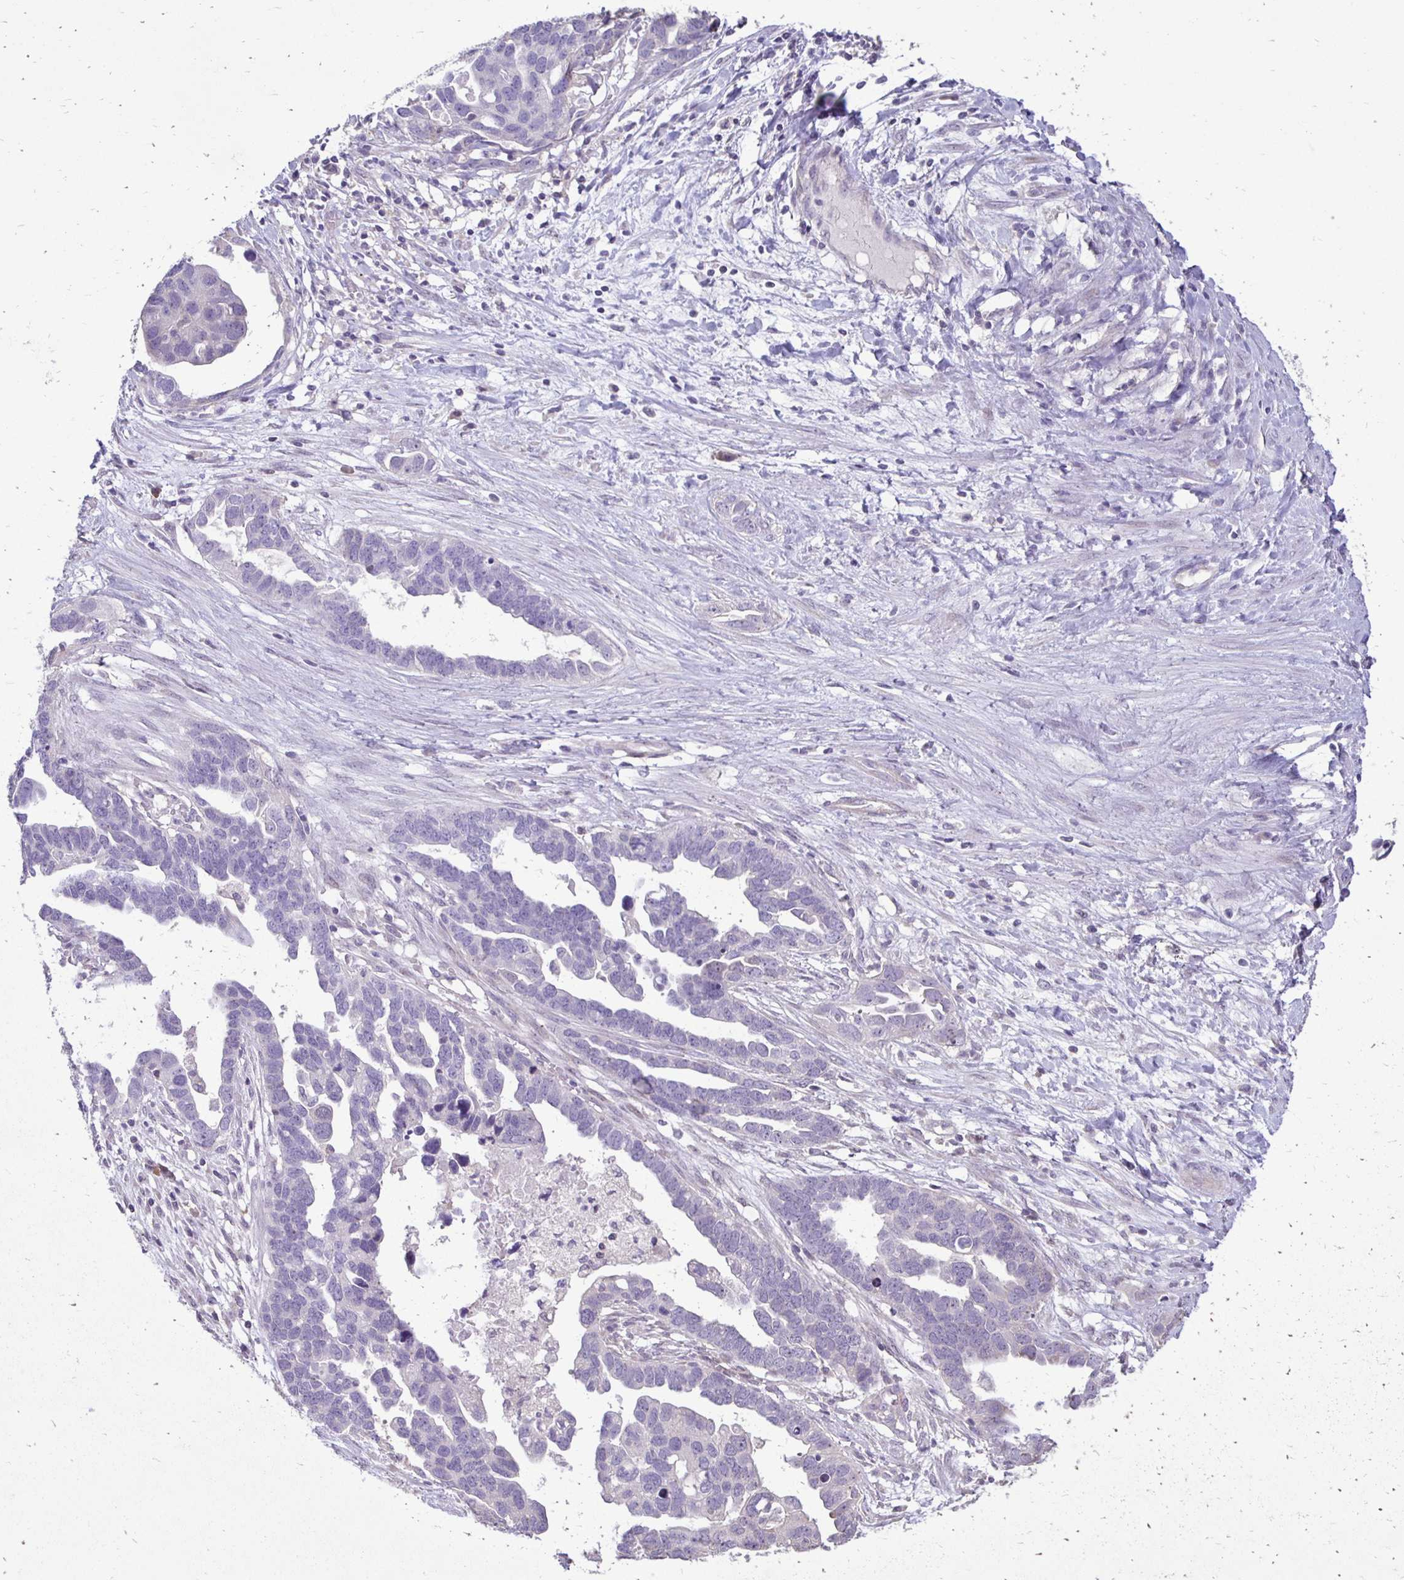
{"staining": {"intensity": "negative", "quantity": "none", "location": "none"}, "tissue": "ovarian cancer", "cell_type": "Tumor cells", "image_type": "cancer", "snomed": [{"axis": "morphology", "description": "Cystadenocarcinoma, serous, NOS"}, {"axis": "topography", "description": "Ovary"}], "caption": "This is an IHC image of human ovarian cancer. There is no staining in tumor cells.", "gene": "GAS2", "patient": {"sex": "female", "age": 54}}